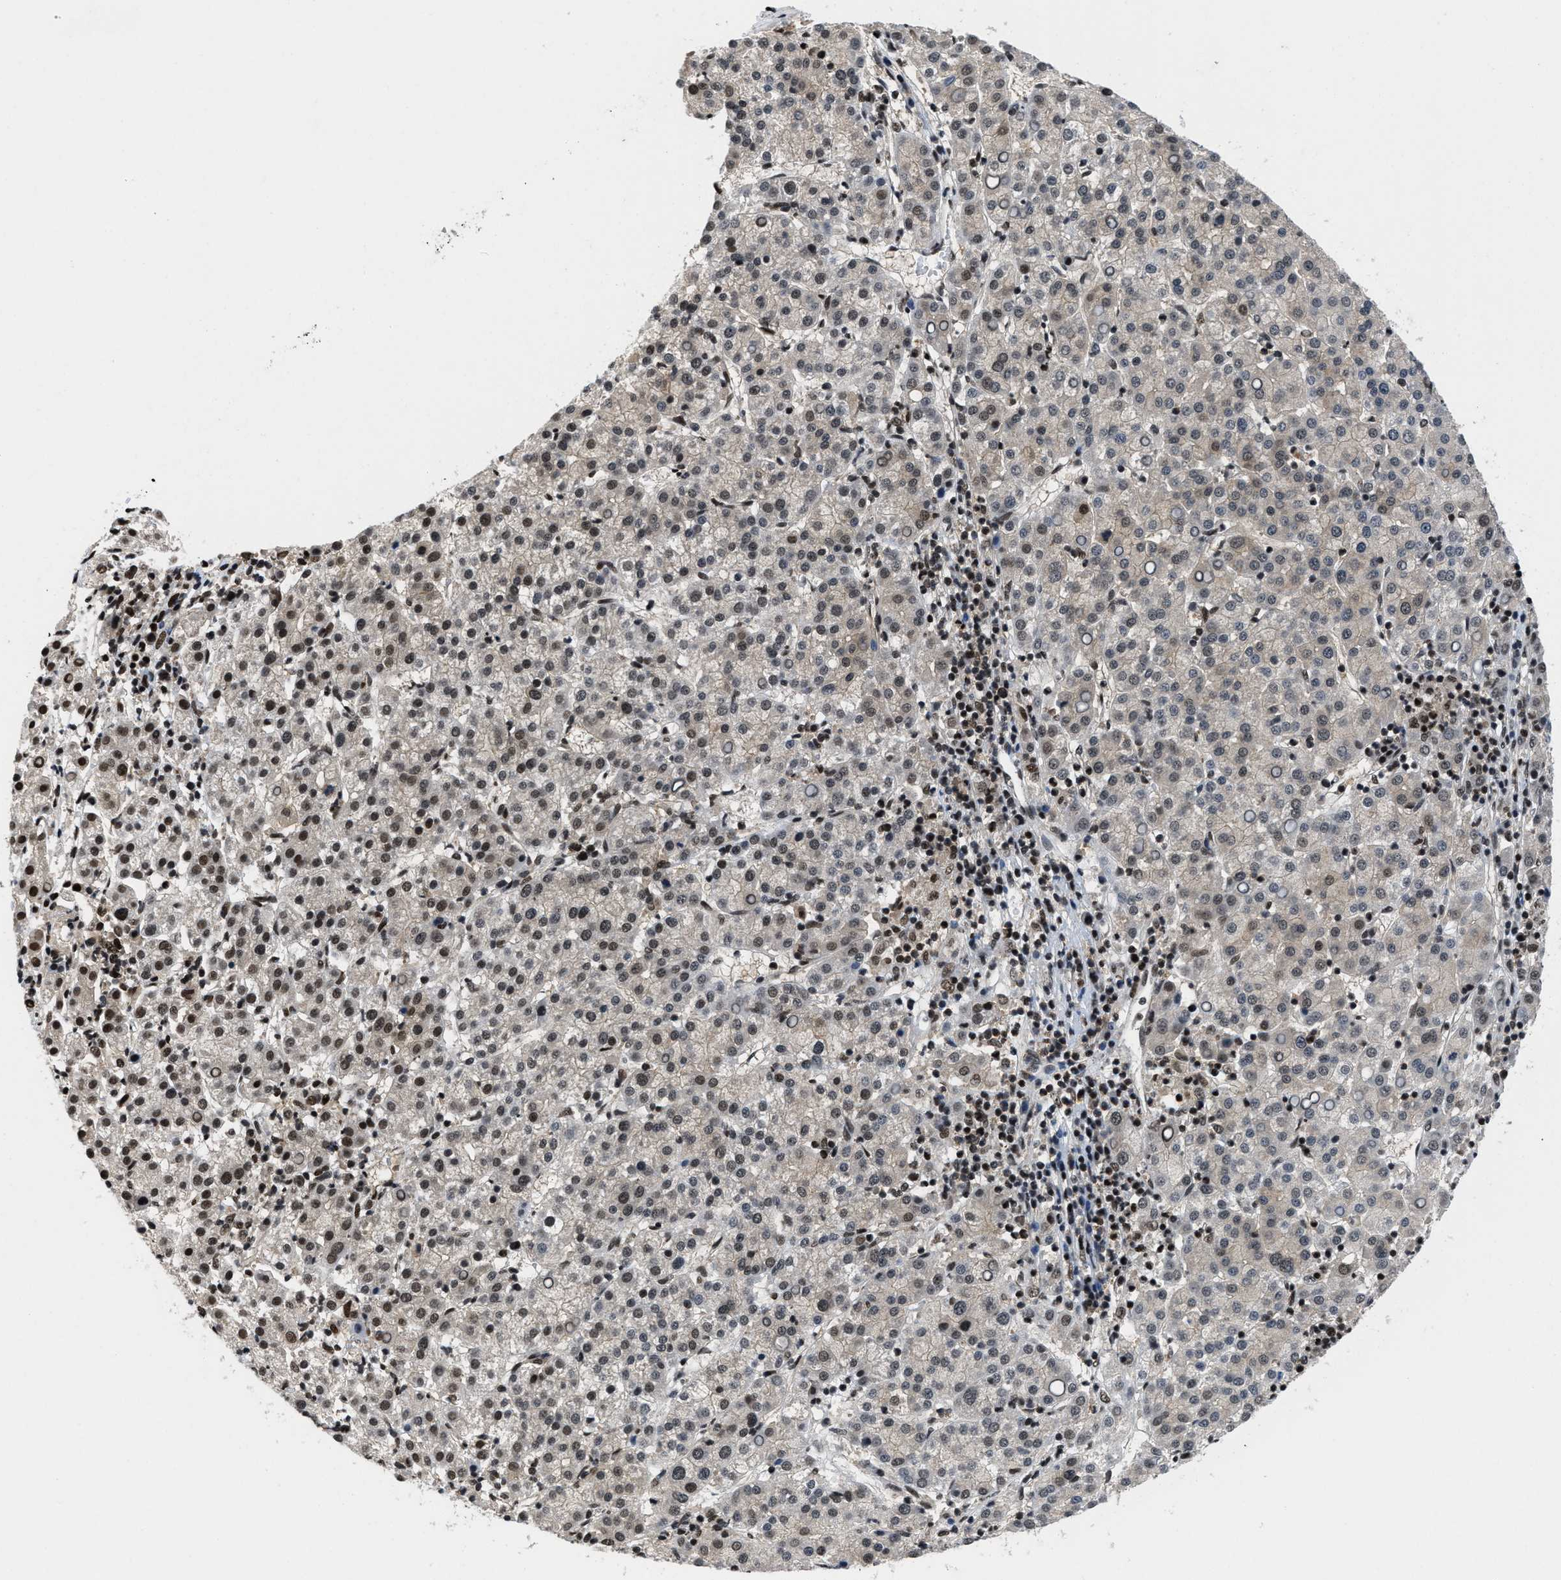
{"staining": {"intensity": "moderate", "quantity": "25%-75%", "location": "cytoplasmic/membranous,nuclear"}, "tissue": "liver cancer", "cell_type": "Tumor cells", "image_type": "cancer", "snomed": [{"axis": "morphology", "description": "Carcinoma, Hepatocellular, NOS"}, {"axis": "topography", "description": "Liver"}], "caption": "Liver cancer (hepatocellular carcinoma) stained for a protein (brown) demonstrates moderate cytoplasmic/membranous and nuclear positive staining in approximately 25%-75% of tumor cells.", "gene": "SAFB", "patient": {"sex": "female", "age": 58}}